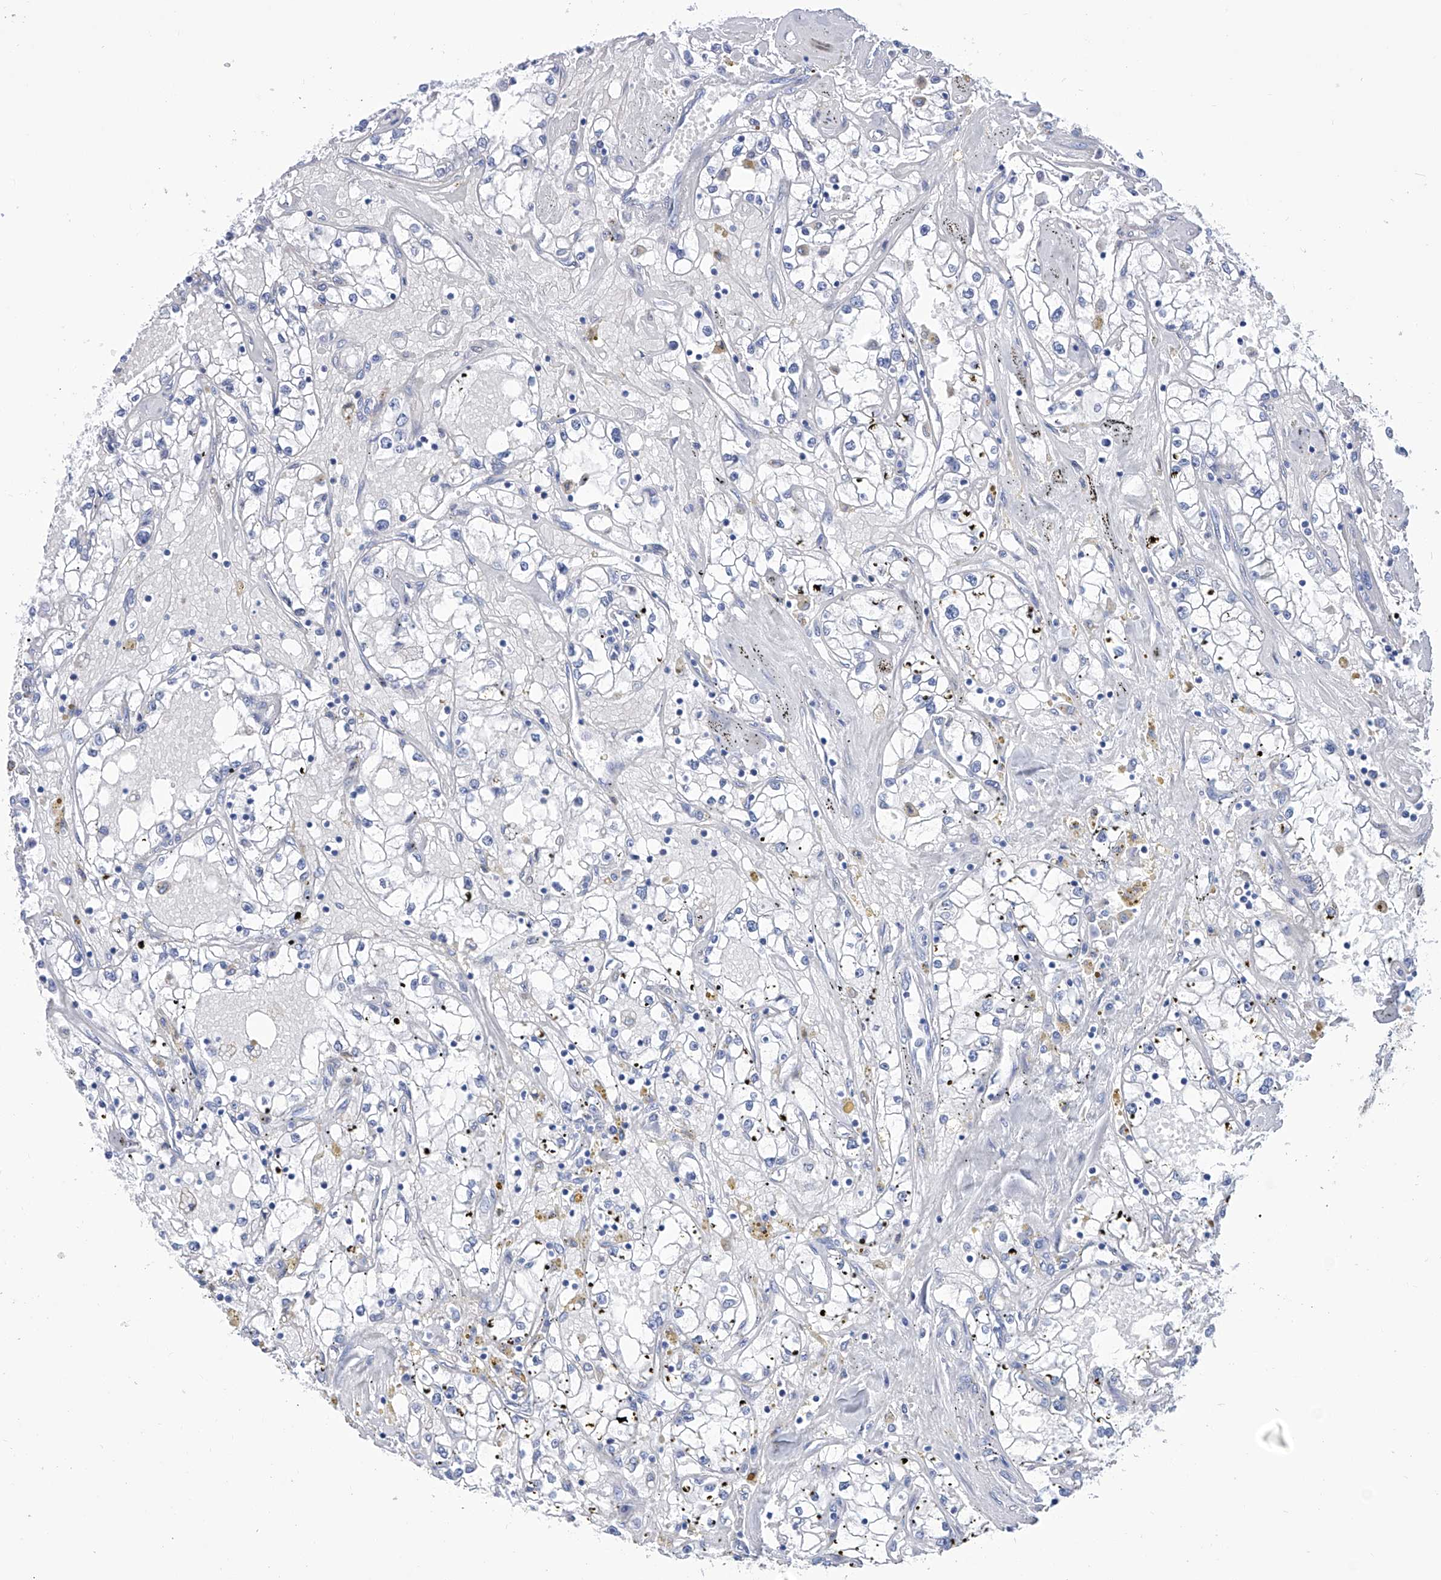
{"staining": {"intensity": "negative", "quantity": "none", "location": "none"}, "tissue": "renal cancer", "cell_type": "Tumor cells", "image_type": "cancer", "snomed": [{"axis": "morphology", "description": "Adenocarcinoma, NOS"}, {"axis": "topography", "description": "Kidney"}], "caption": "Immunohistochemical staining of renal cancer shows no significant staining in tumor cells.", "gene": "SMS", "patient": {"sex": "male", "age": 56}}